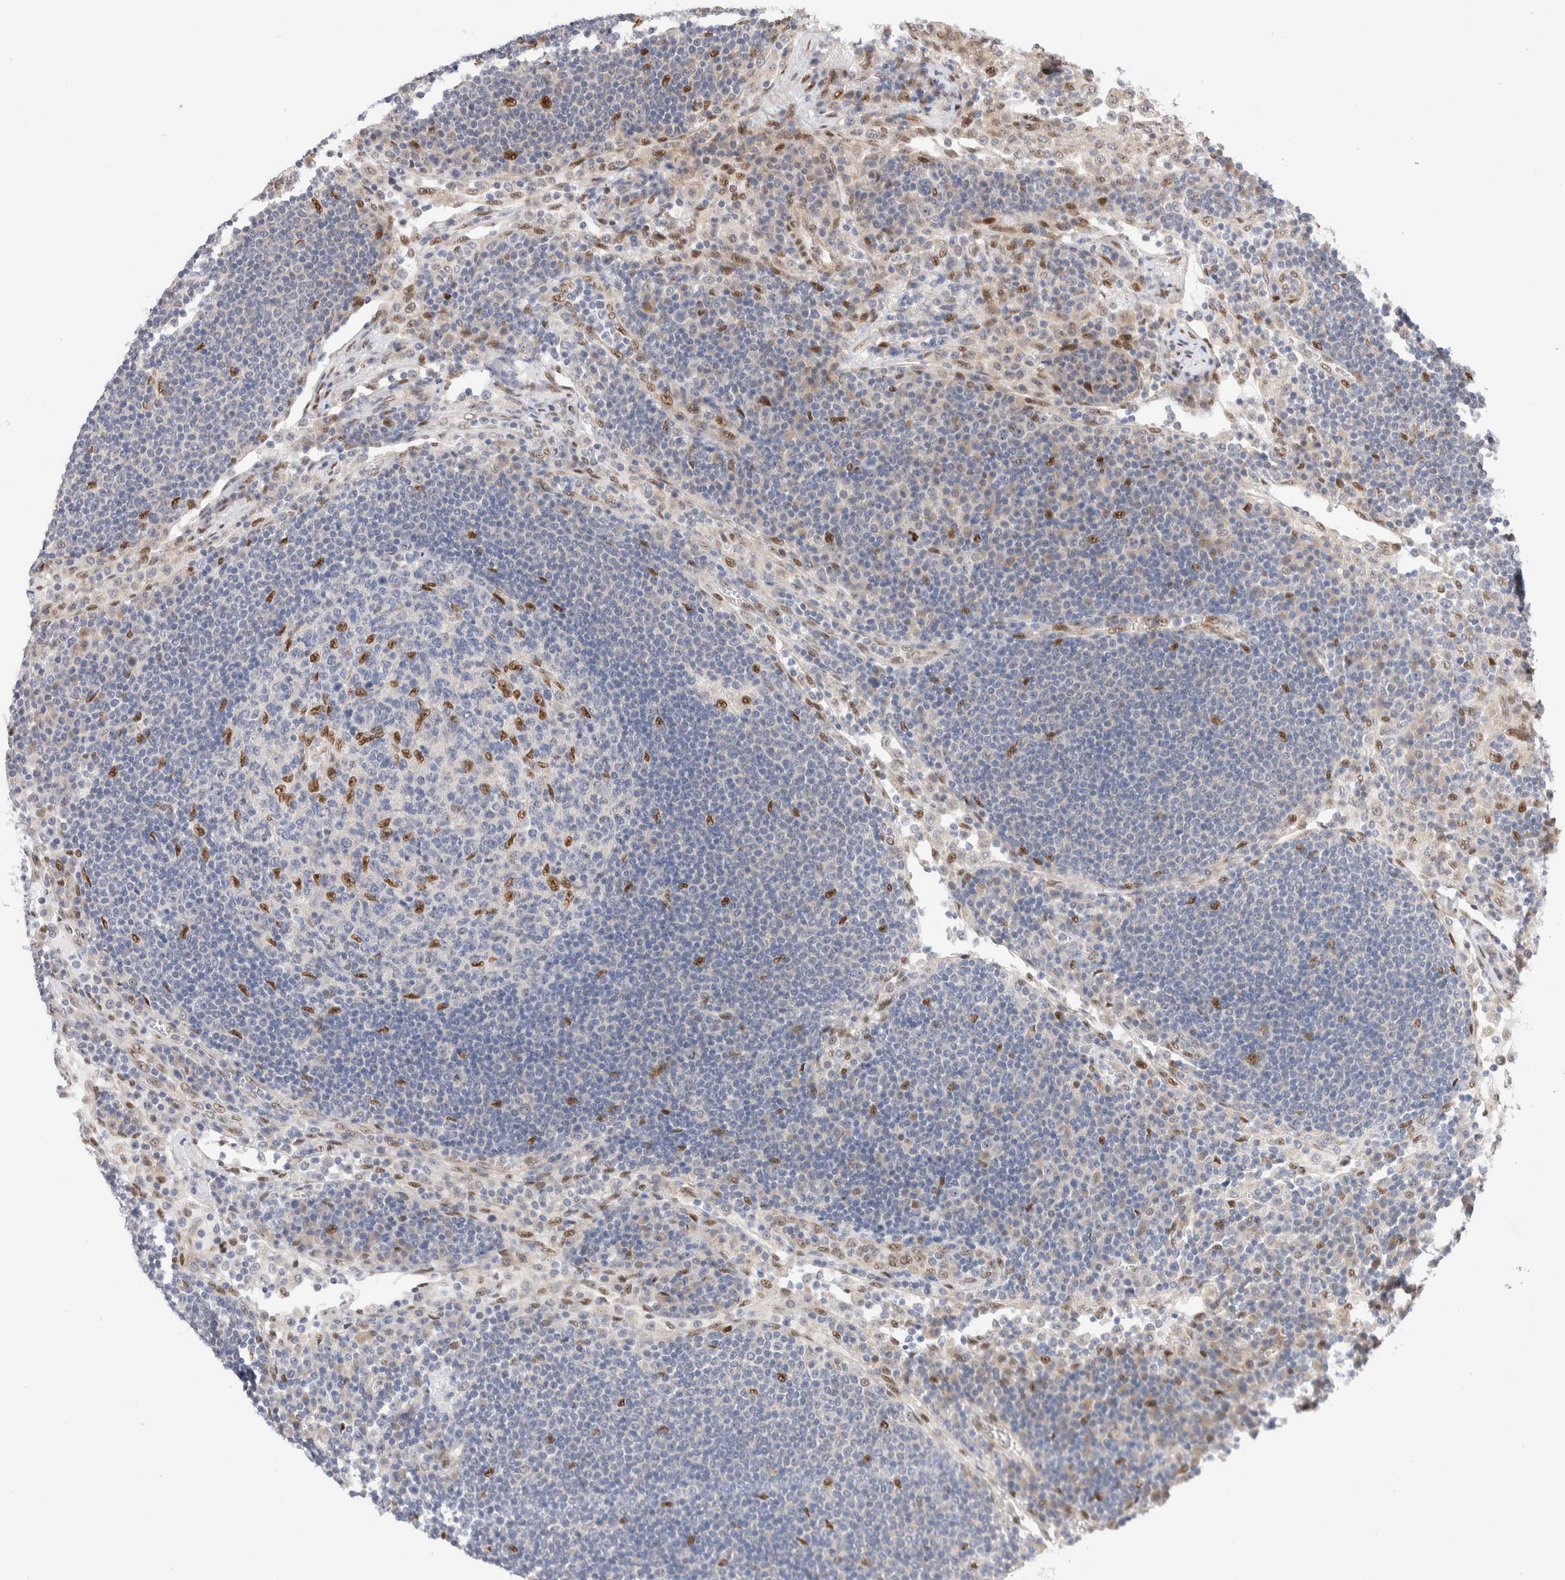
{"staining": {"intensity": "strong", "quantity": "<25%", "location": "nuclear"}, "tissue": "lymph node", "cell_type": "Germinal center cells", "image_type": "normal", "snomed": [{"axis": "morphology", "description": "Normal tissue, NOS"}, {"axis": "topography", "description": "Lymph node"}], "caption": "Germinal center cells reveal medium levels of strong nuclear expression in about <25% of cells in normal lymph node. The staining was performed using DAB, with brown indicating positive protein expression. Nuclei are stained blue with hematoxylin.", "gene": "NSMAF", "patient": {"sex": "female", "age": 53}}